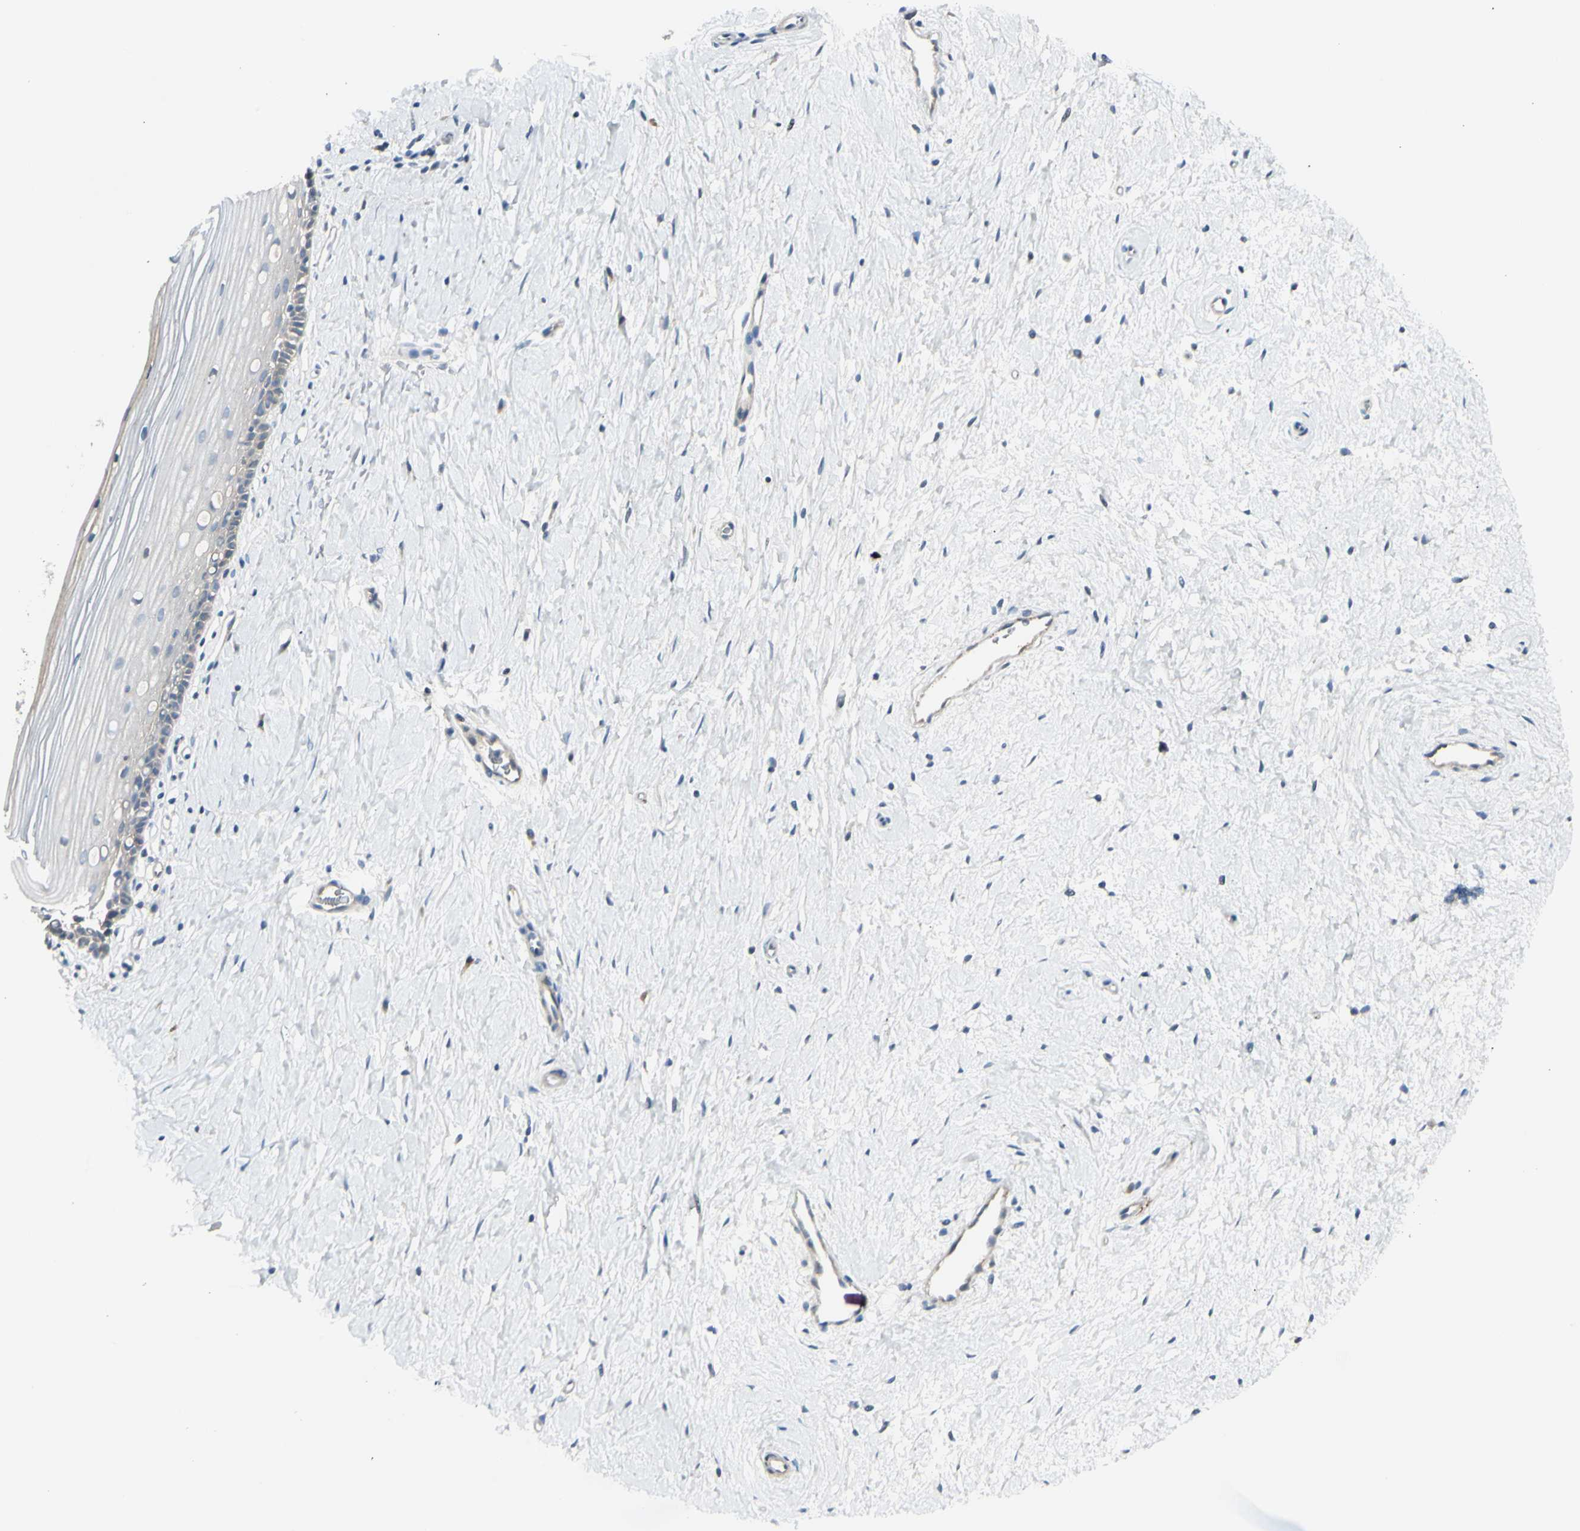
{"staining": {"intensity": "negative", "quantity": "none", "location": "none"}, "tissue": "cervix", "cell_type": "Glandular cells", "image_type": "normal", "snomed": [{"axis": "morphology", "description": "Normal tissue, NOS"}, {"axis": "topography", "description": "Cervix"}], "caption": "This is an IHC micrograph of normal cervix. There is no staining in glandular cells.", "gene": "CACNA2D1", "patient": {"sex": "female", "age": 39}}